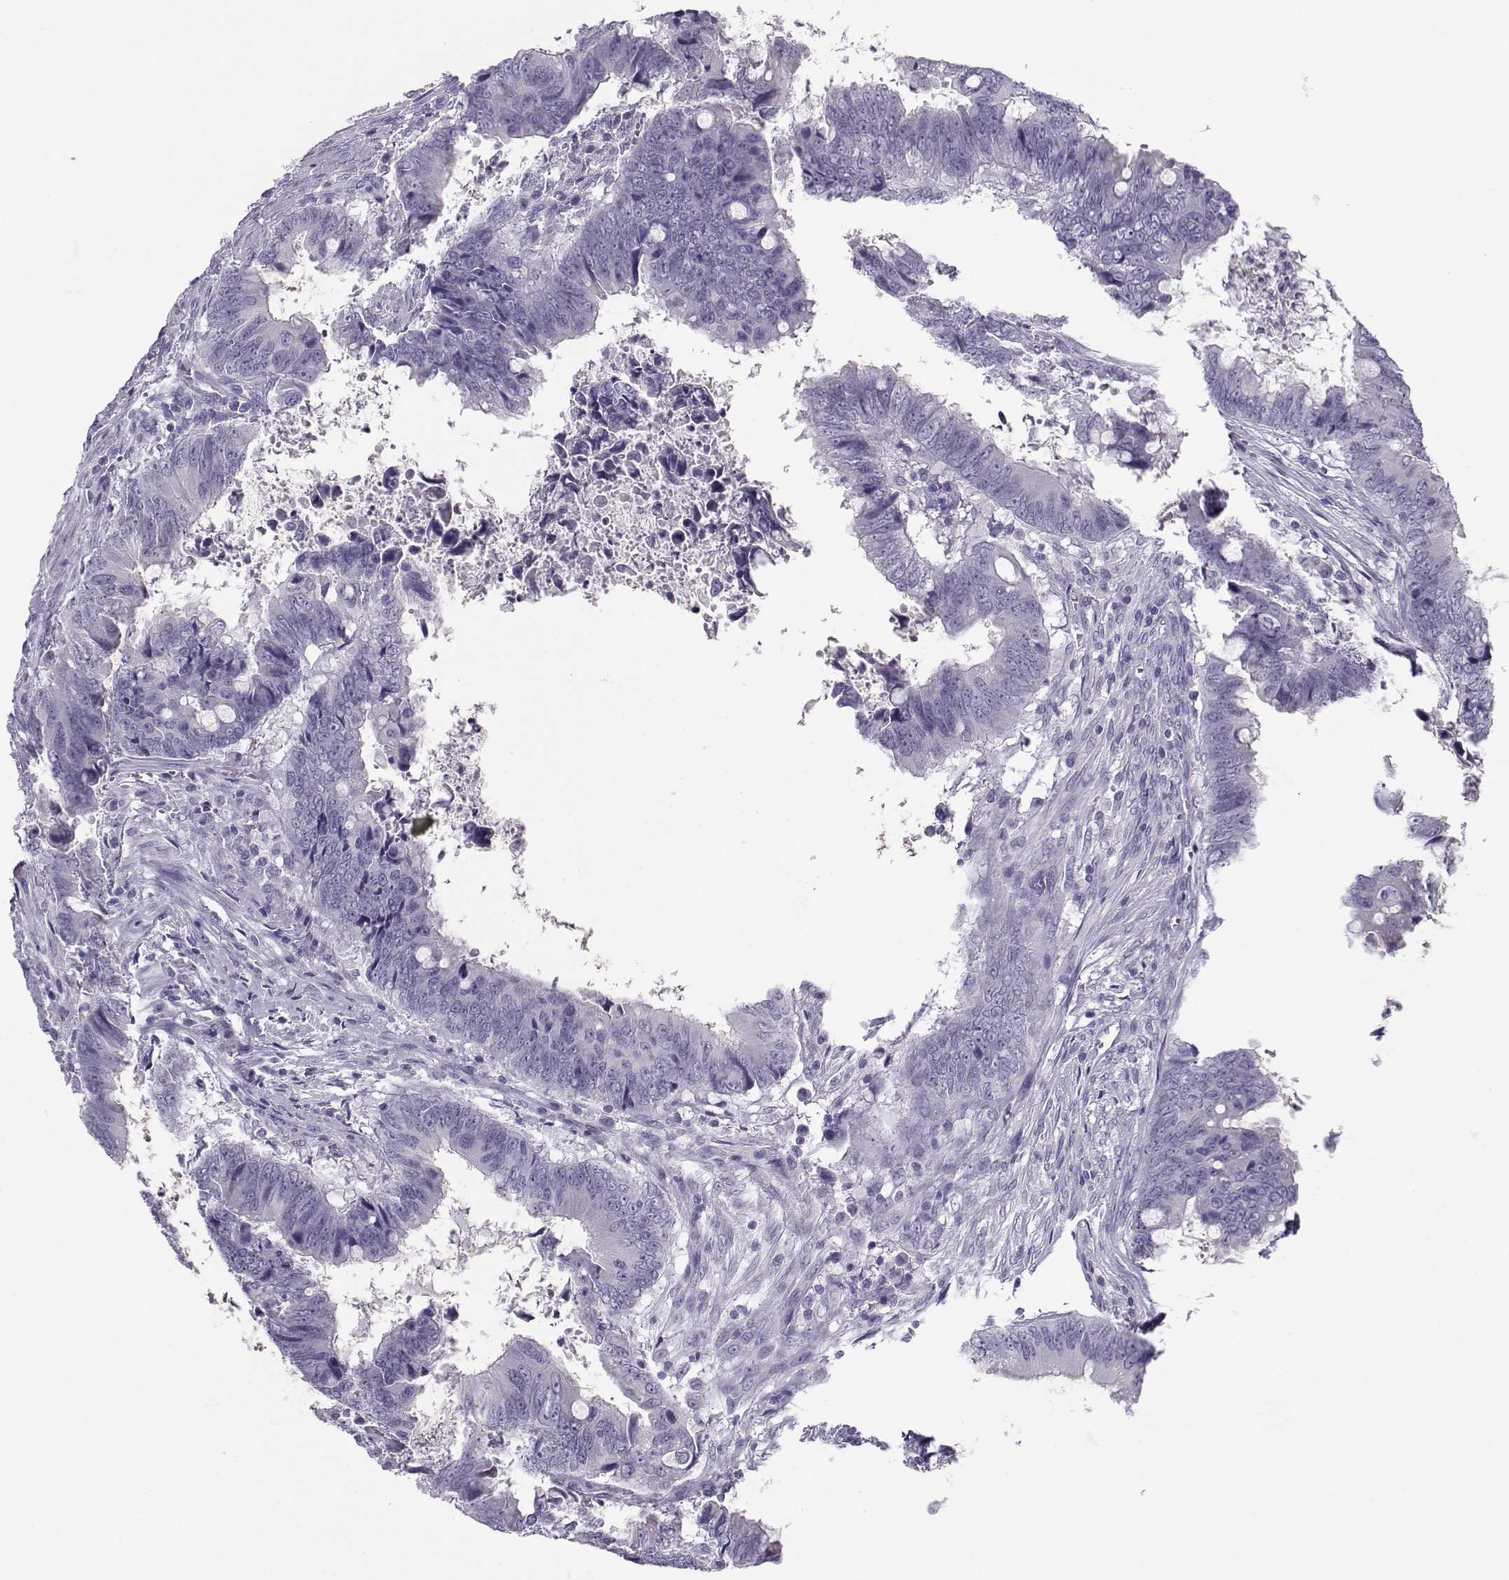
{"staining": {"intensity": "negative", "quantity": "none", "location": "none"}, "tissue": "colorectal cancer", "cell_type": "Tumor cells", "image_type": "cancer", "snomed": [{"axis": "morphology", "description": "Adenocarcinoma, NOS"}, {"axis": "topography", "description": "Colon"}], "caption": "An immunohistochemistry (IHC) photomicrograph of colorectal cancer is shown. There is no staining in tumor cells of colorectal cancer.", "gene": "CFAP77", "patient": {"sex": "female", "age": 82}}